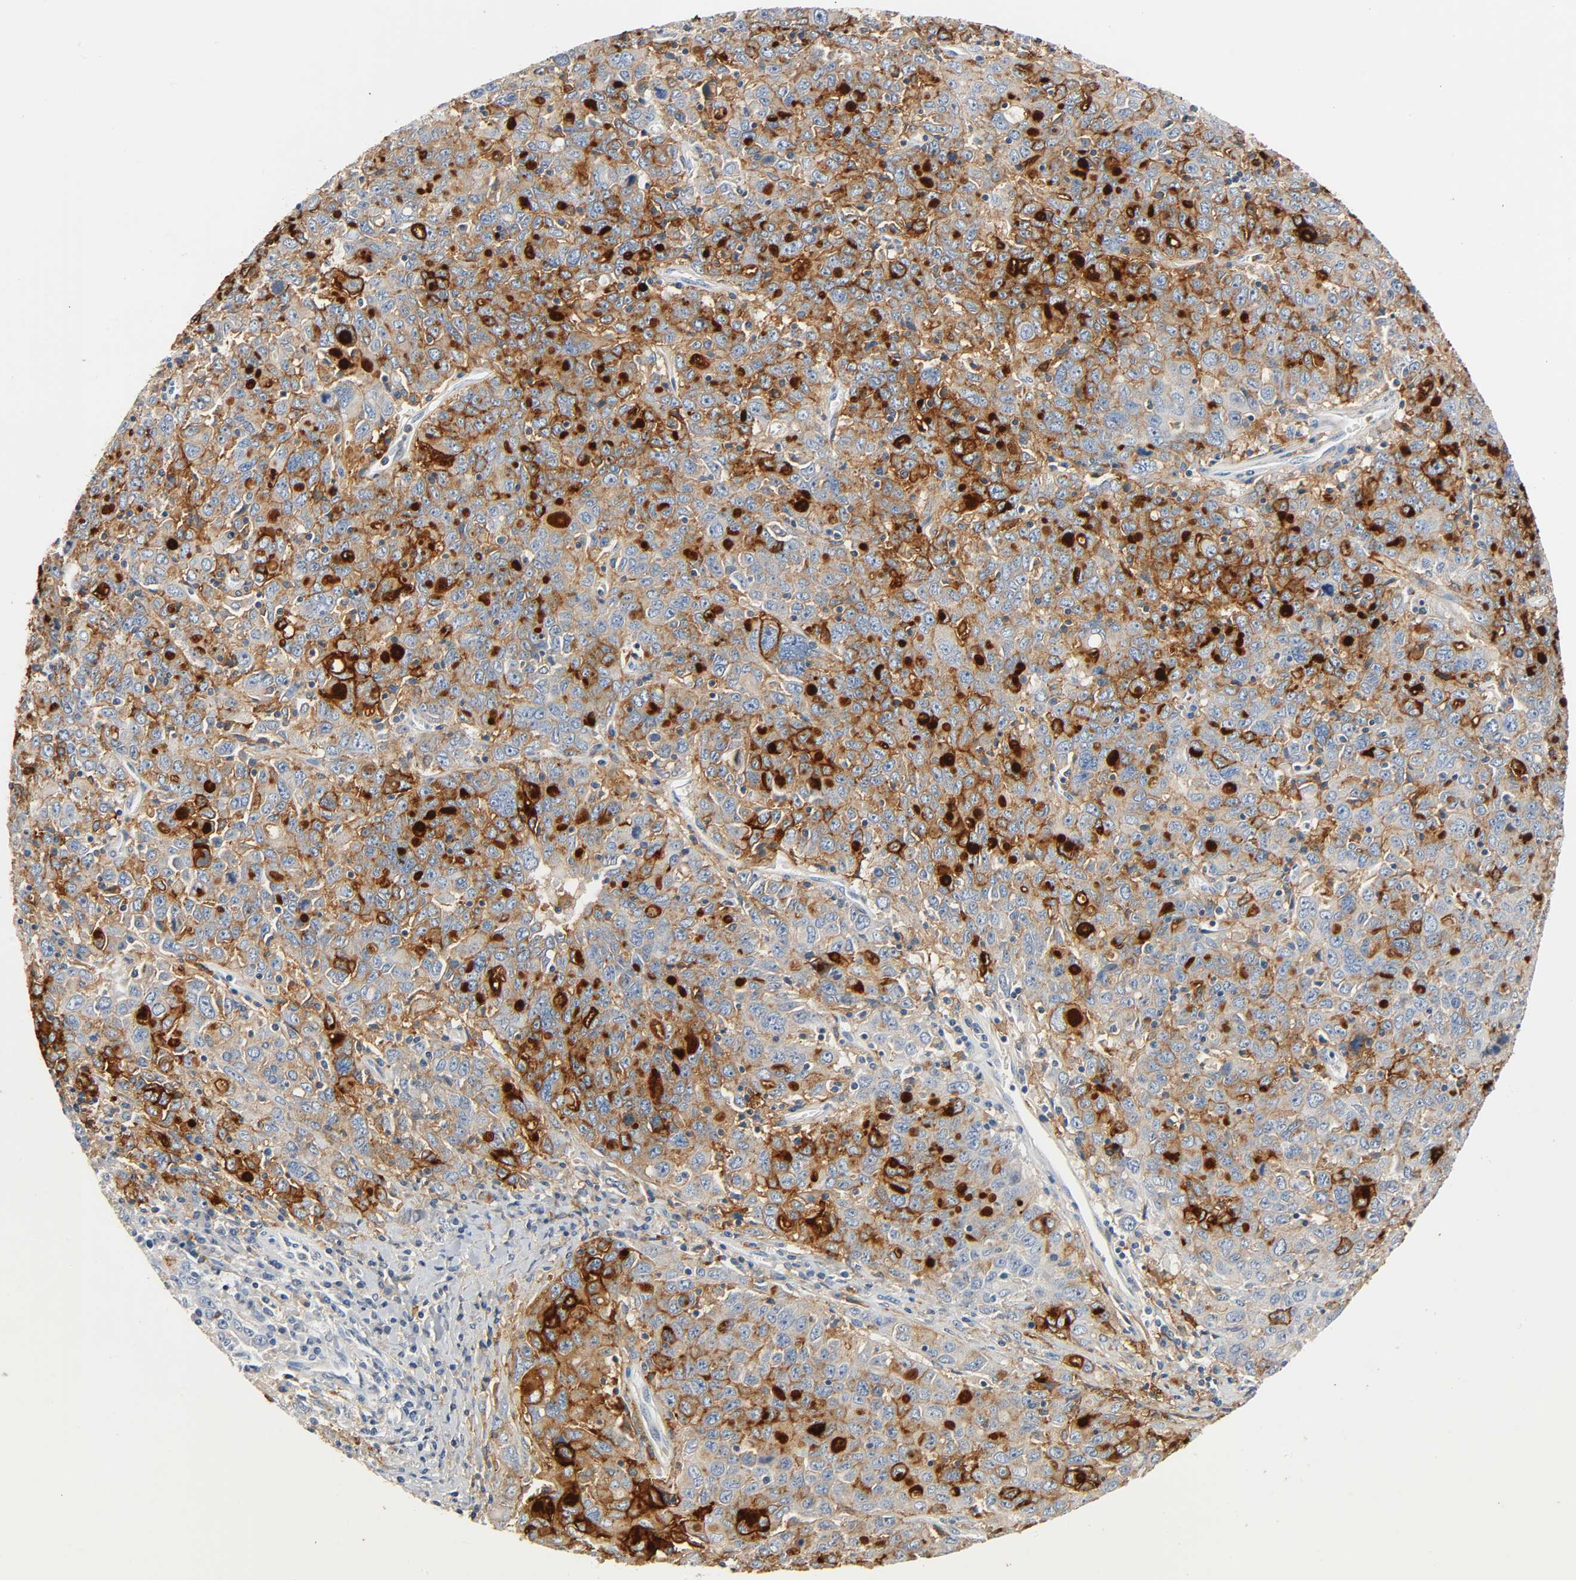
{"staining": {"intensity": "strong", "quantity": "25%-75%", "location": "cytoplasmic/membranous"}, "tissue": "ovarian cancer", "cell_type": "Tumor cells", "image_type": "cancer", "snomed": [{"axis": "morphology", "description": "Carcinoma, endometroid"}, {"axis": "topography", "description": "Ovary"}], "caption": "A photomicrograph of human ovarian endometroid carcinoma stained for a protein demonstrates strong cytoplasmic/membranous brown staining in tumor cells. Nuclei are stained in blue.", "gene": "ANPEP", "patient": {"sex": "female", "age": 62}}